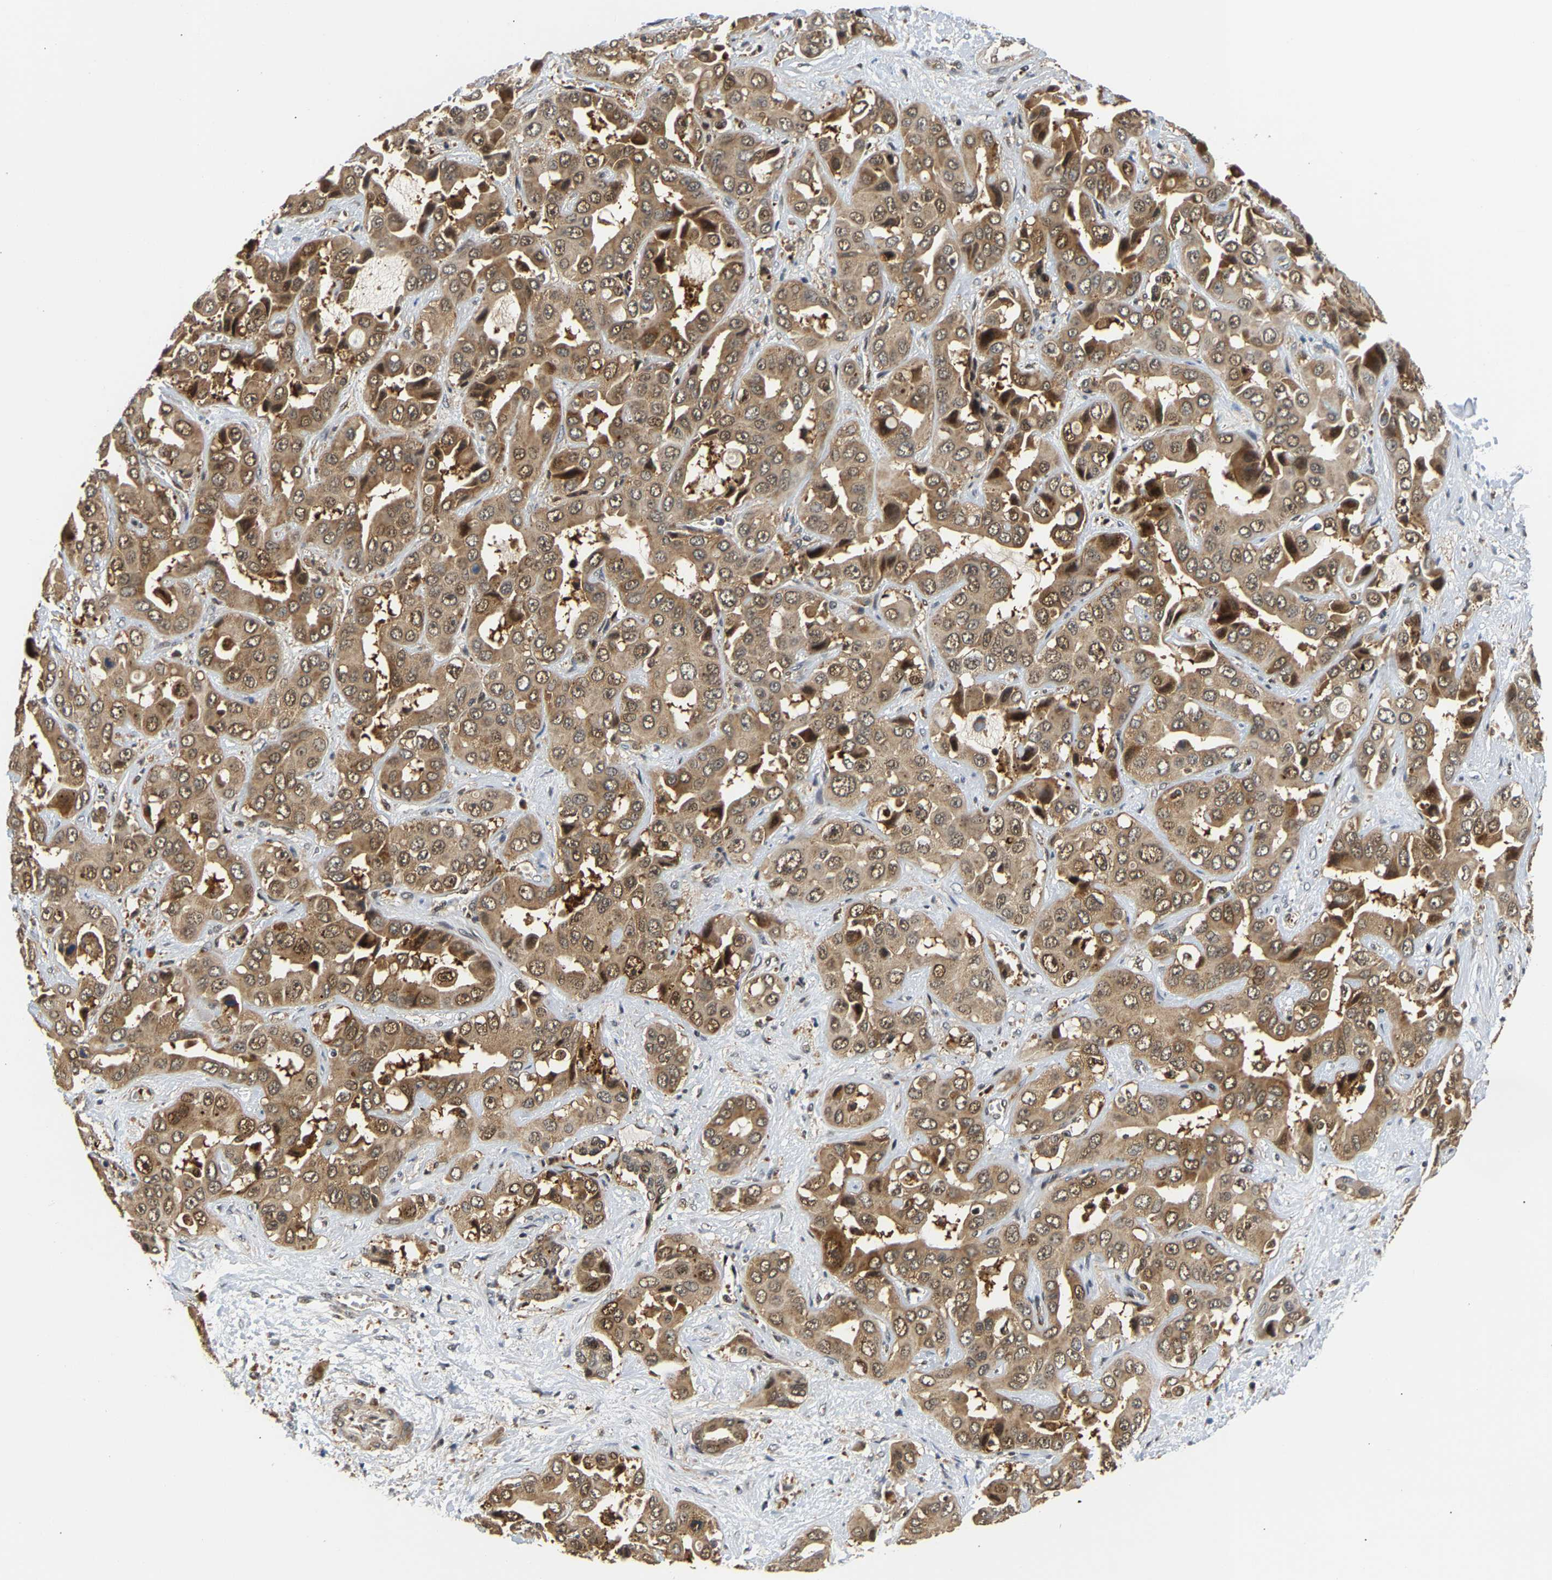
{"staining": {"intensity": "moderate", "quantity": ">75%", "location": "cytoplasmic/membranous,nuclear"}, "tissue": "liver cancer", "cell_type": "Tumor cells", "image_type": "cancer", "snomed": [{"axis": "morphology", "description": "Cholangiocarcinoma"}, {"axis": "topography", "description": "Liver"}], "caption": "Protein staining exhibits moderate cytoplasmic/membranous and nuclear expression in about >75% of tumor cells in liver cancer (cholangiocarcinoma). (IHC, brightfield microscopy, high magnification).", "gene": "LARP6", "patient": {"sex": "female", "age": 52}}